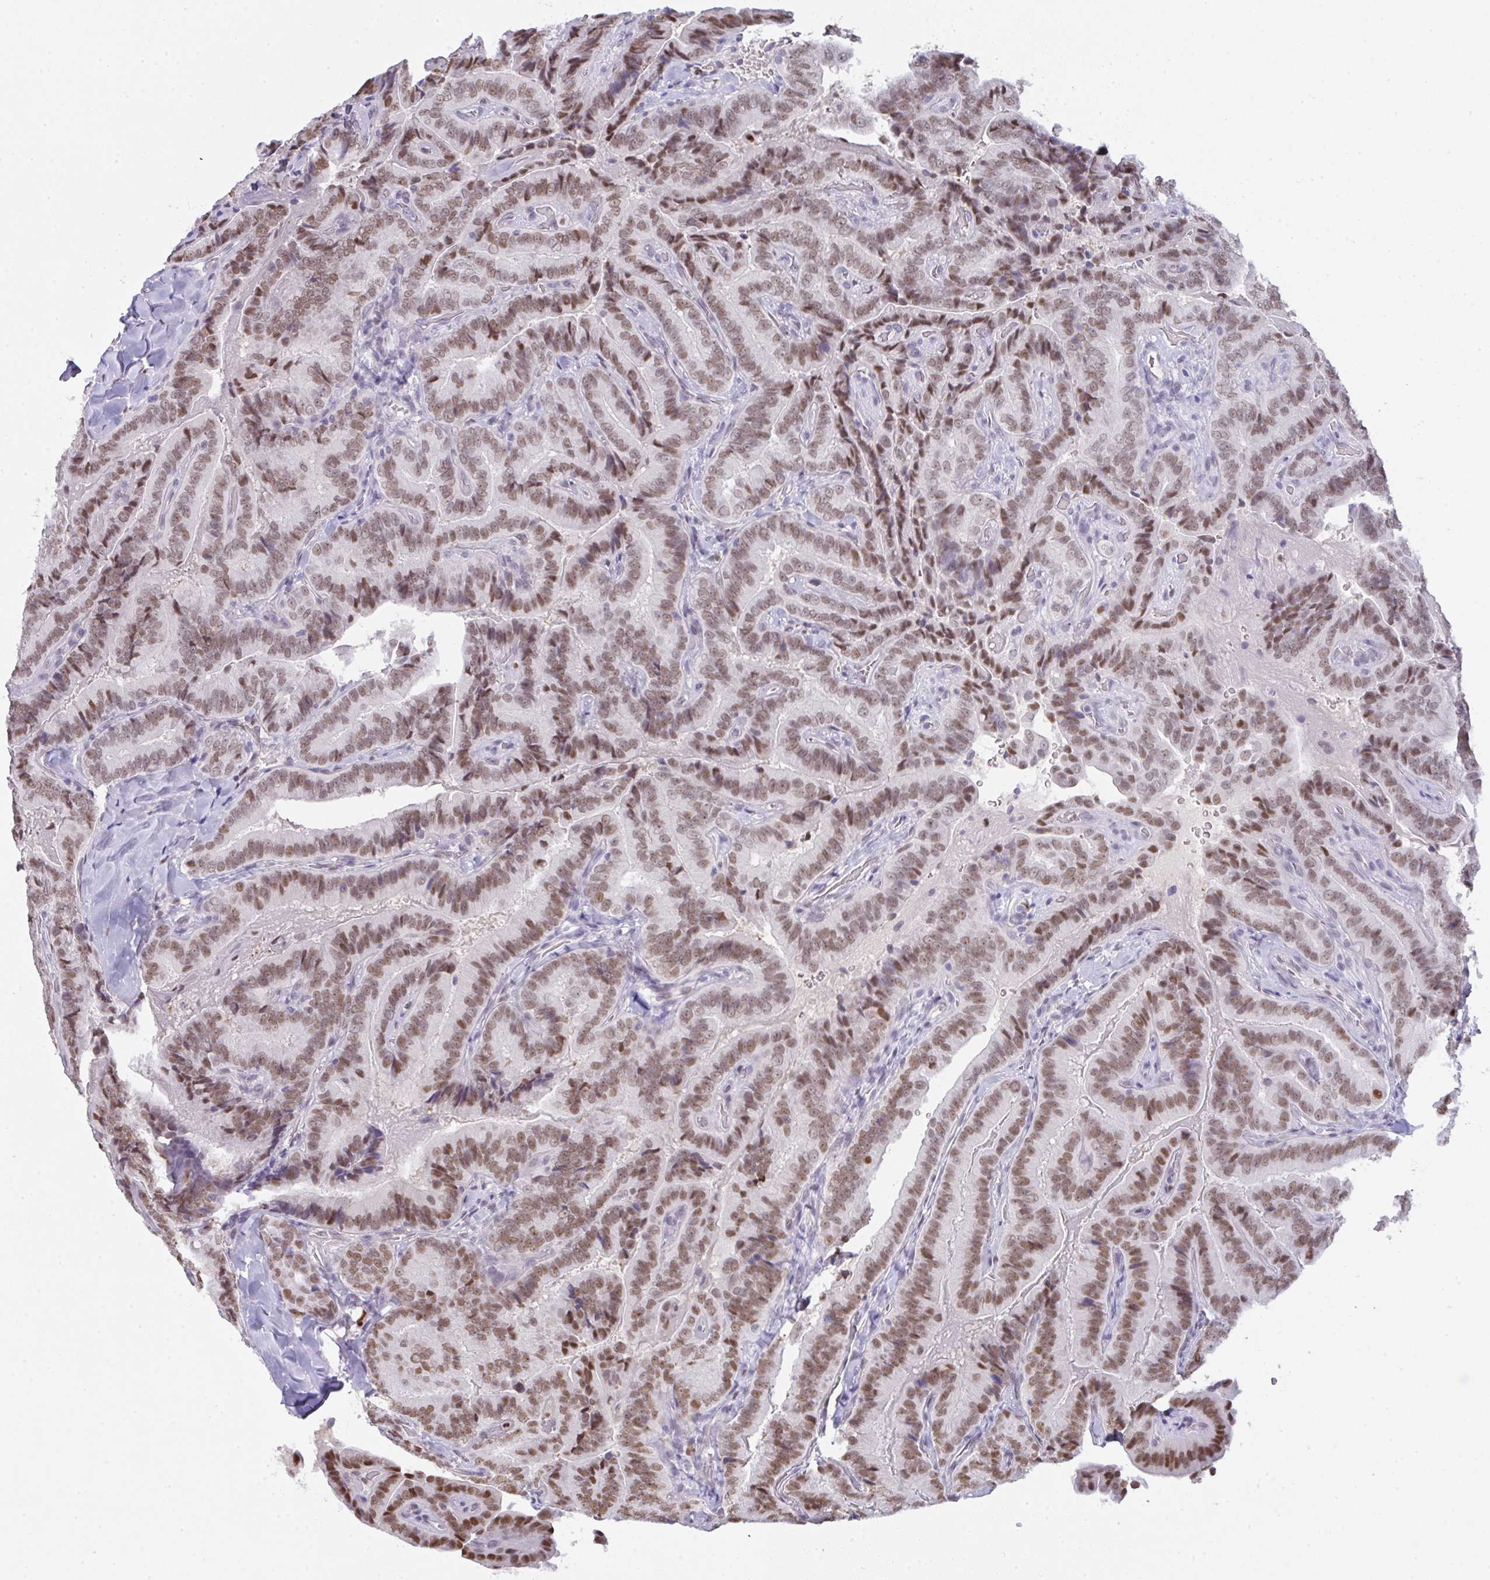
{"staining": {"intensity": "moderate", "quantity": ">75%", "location": "nuclear"}, "tissue": "thyroid cancer", "cell_type": "Tumor cells", "image_type": "cancer", "snomed": [{"axis": "morphology", "description": "Papillary adenocarcinoma, NOS"}, {"axis": "topography", "description": "Thyroid gland"}], "caption": "Immunohistochemistry (IHC) histopathology image of neoplastic tissue: human thyroid papillary adenocarcinoma stained using immunohistochemistry (IHC) reveals medium levels of moderate protein expression localized specifically in the nuclear of tumor cells, appearing as a nuclear brown color.", "gene": "BBX", "patient": {"sex": "male", "age": 61}}